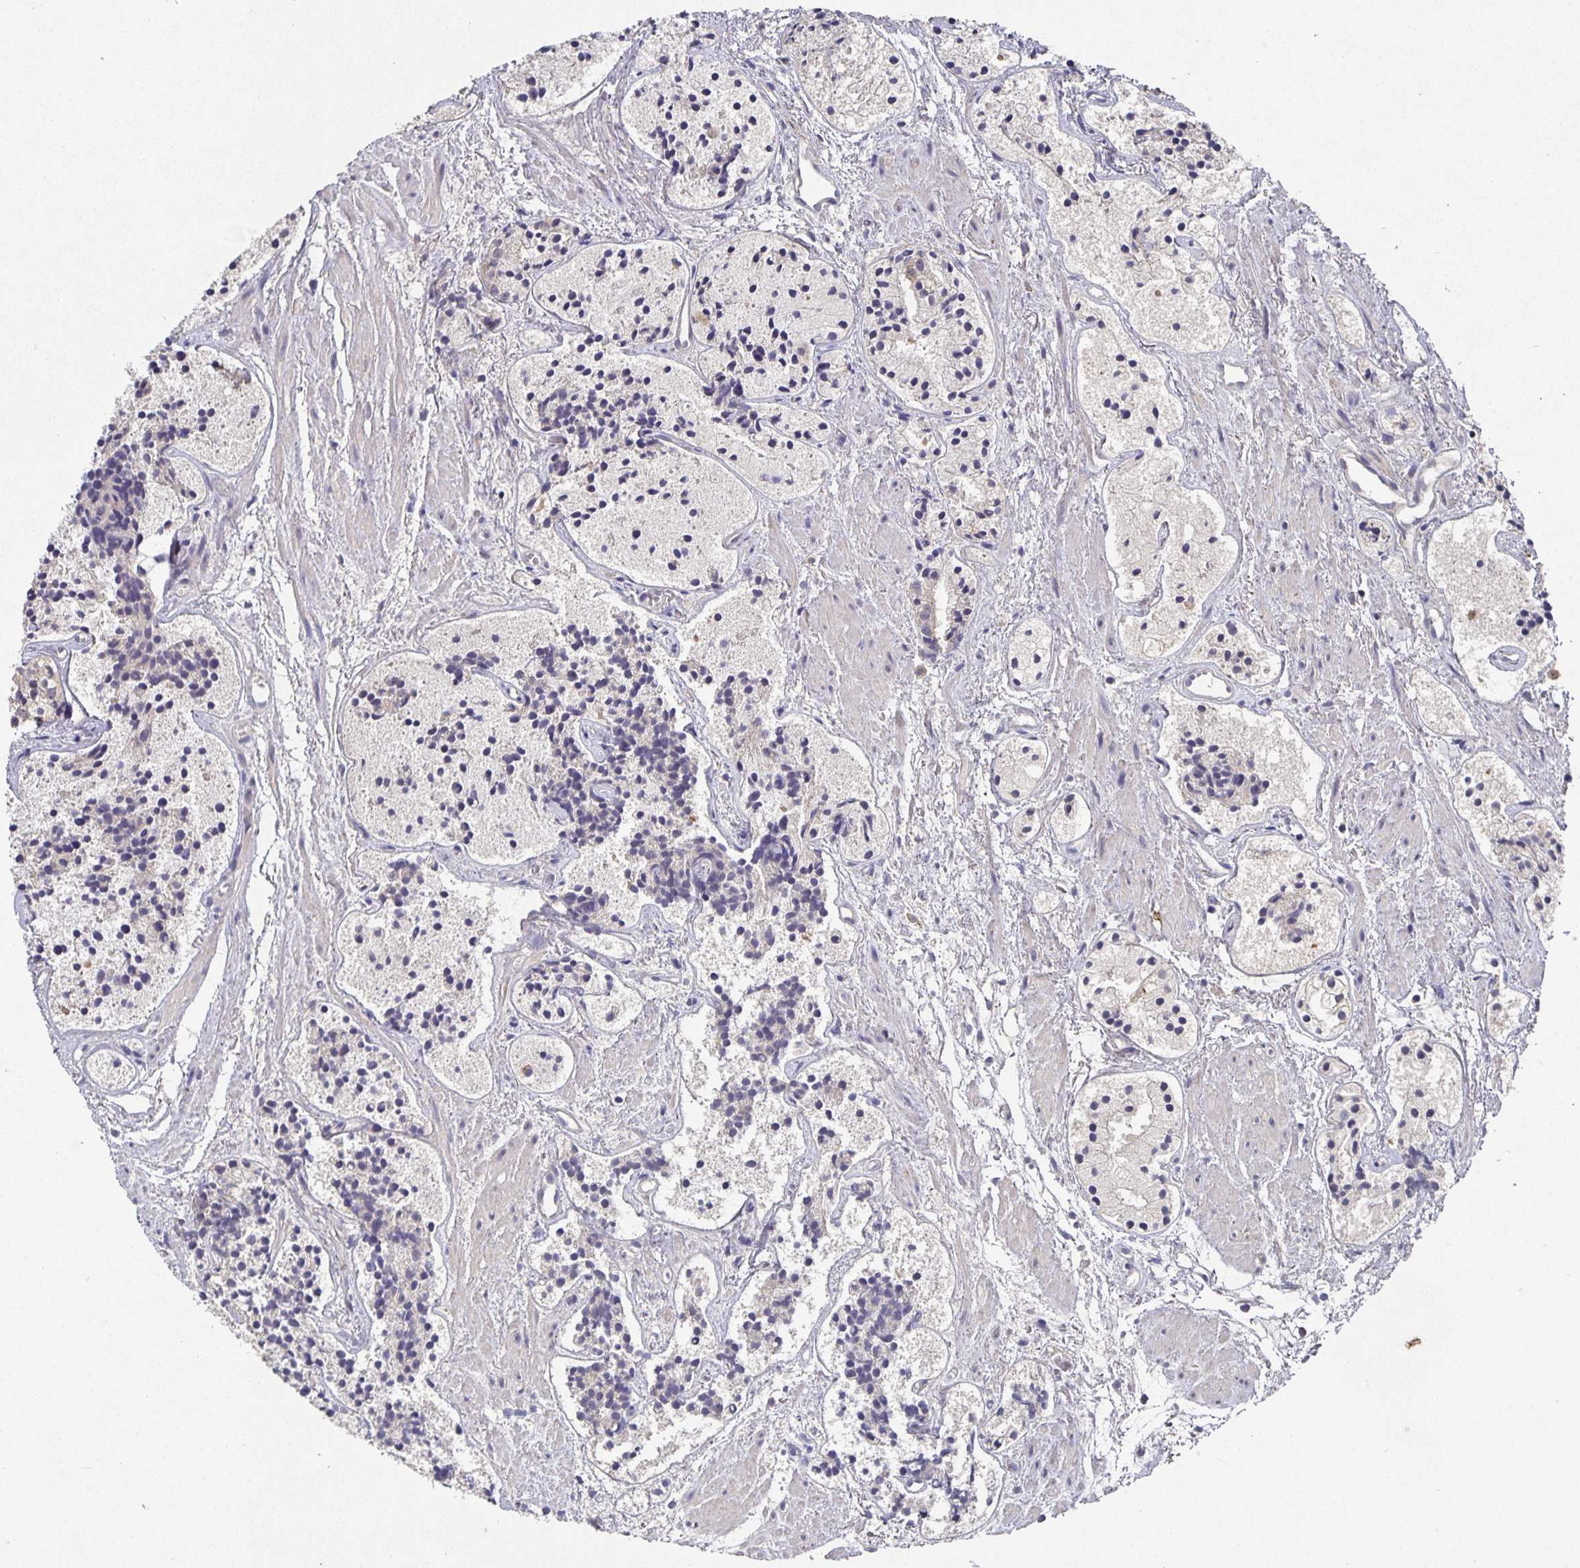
{"staining": {"intensity": "negative", "quantity": "none", "location": "none"}, "tissue": "prostate cancer", "cell_type": "Tumor cells", "image_type": "cancer", "snomed": [{"axis": "morphology", "description": "Adenocarcinoma, High grade"}, {"axis": "topography", "description": "Prostate"}], "caption": "A high-resolution micrograph shows IHC staining of prostate cancer (high-grade adenocarcinoma), which reveals no significant staining in tumor cells.", "gene": "HEPN1", "patient": {"sex": "male", "age": 85}}